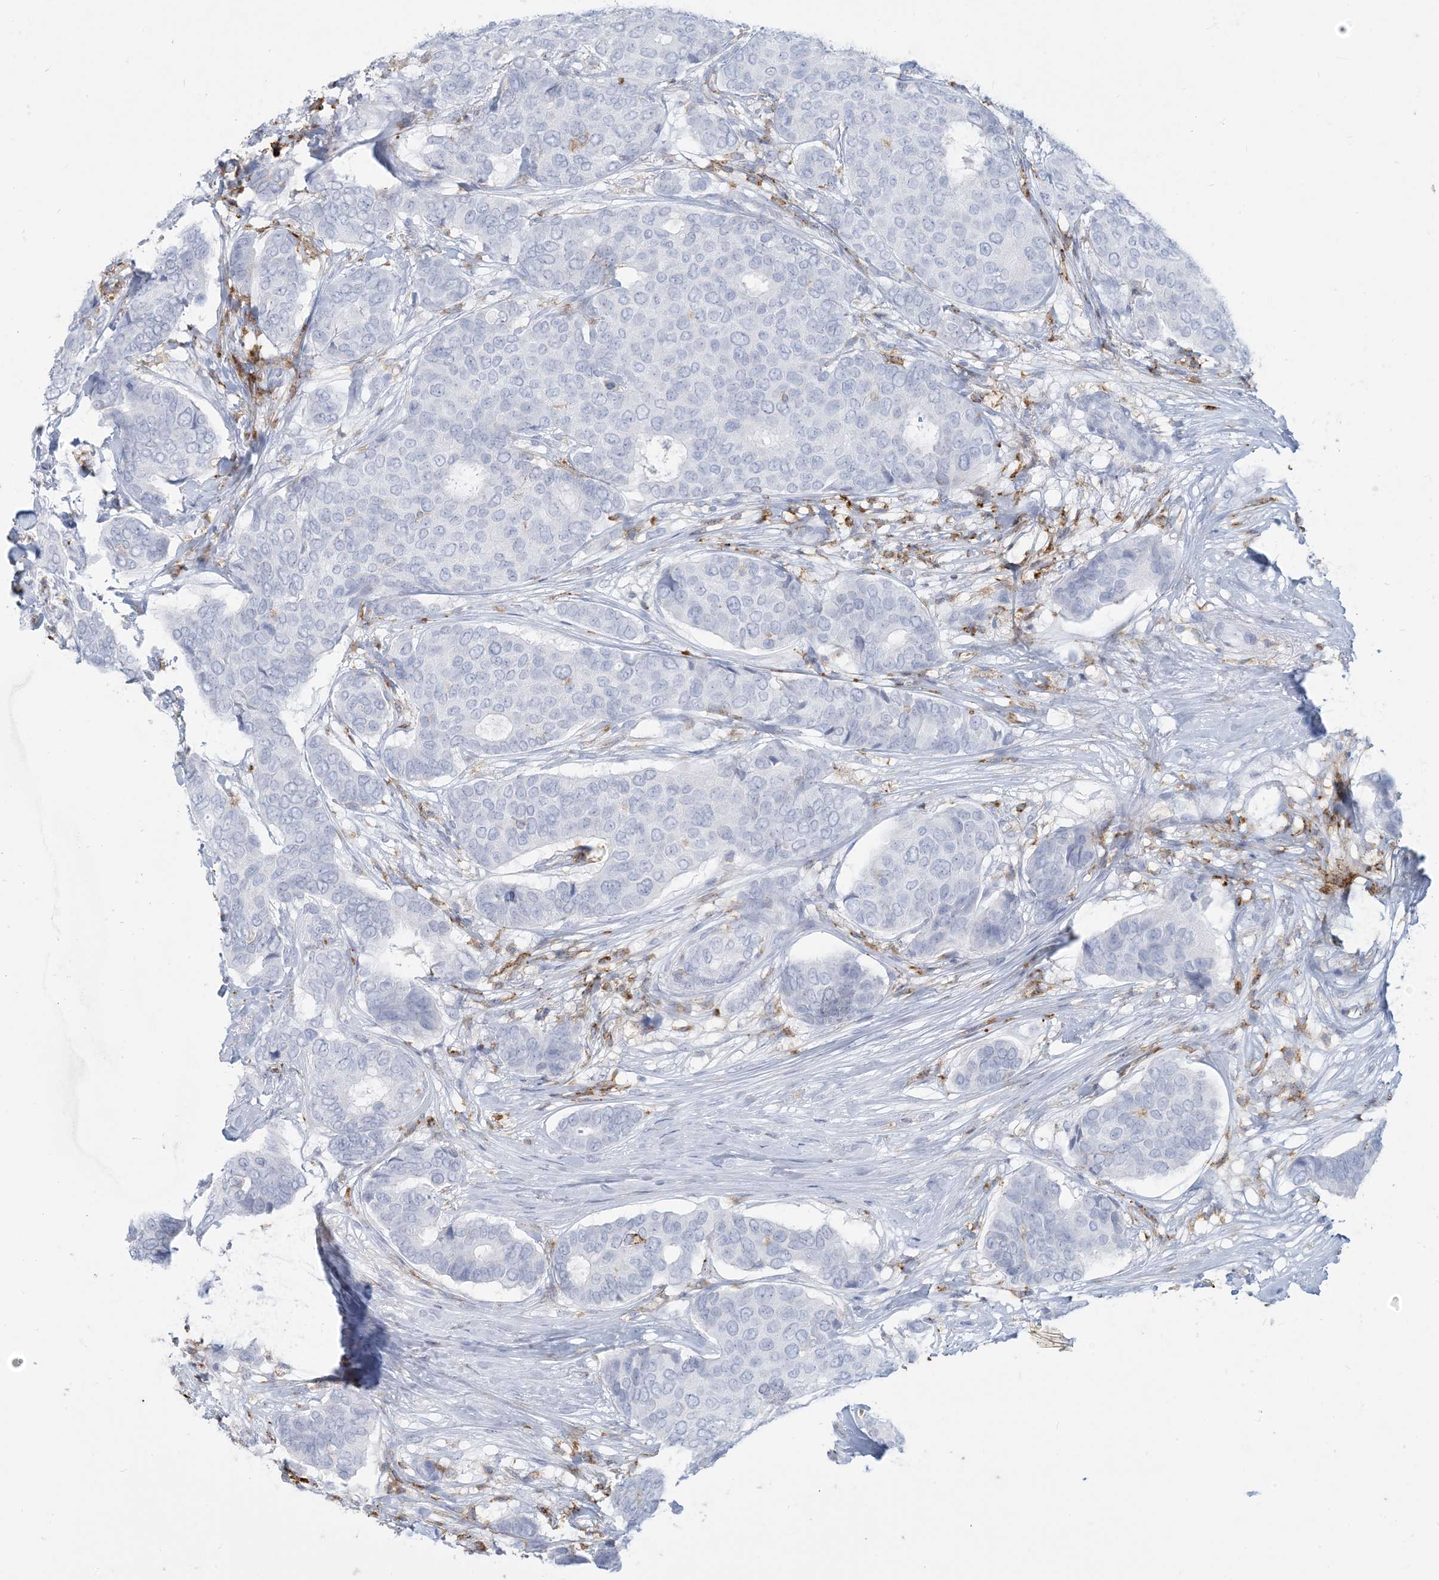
{"staining": {"intensity": "negative", "quantity": "none", "location": "none"}, "tissue": "breast cancer", "cell_type": "Tumor cells", "image_type": "cancer", "snomed": [{"axis": "morphology", "description": "Duct carcinoma"}, {"axis": "topography", "description": "Breast"}], "caption": "Breast infiltrating ductal carcinoma was stained to show a protein in brown. There is no significant positivity in tumor cells.", "gene": "HLA-DRB1", "patient": {"sex": "female", "age": 75}}